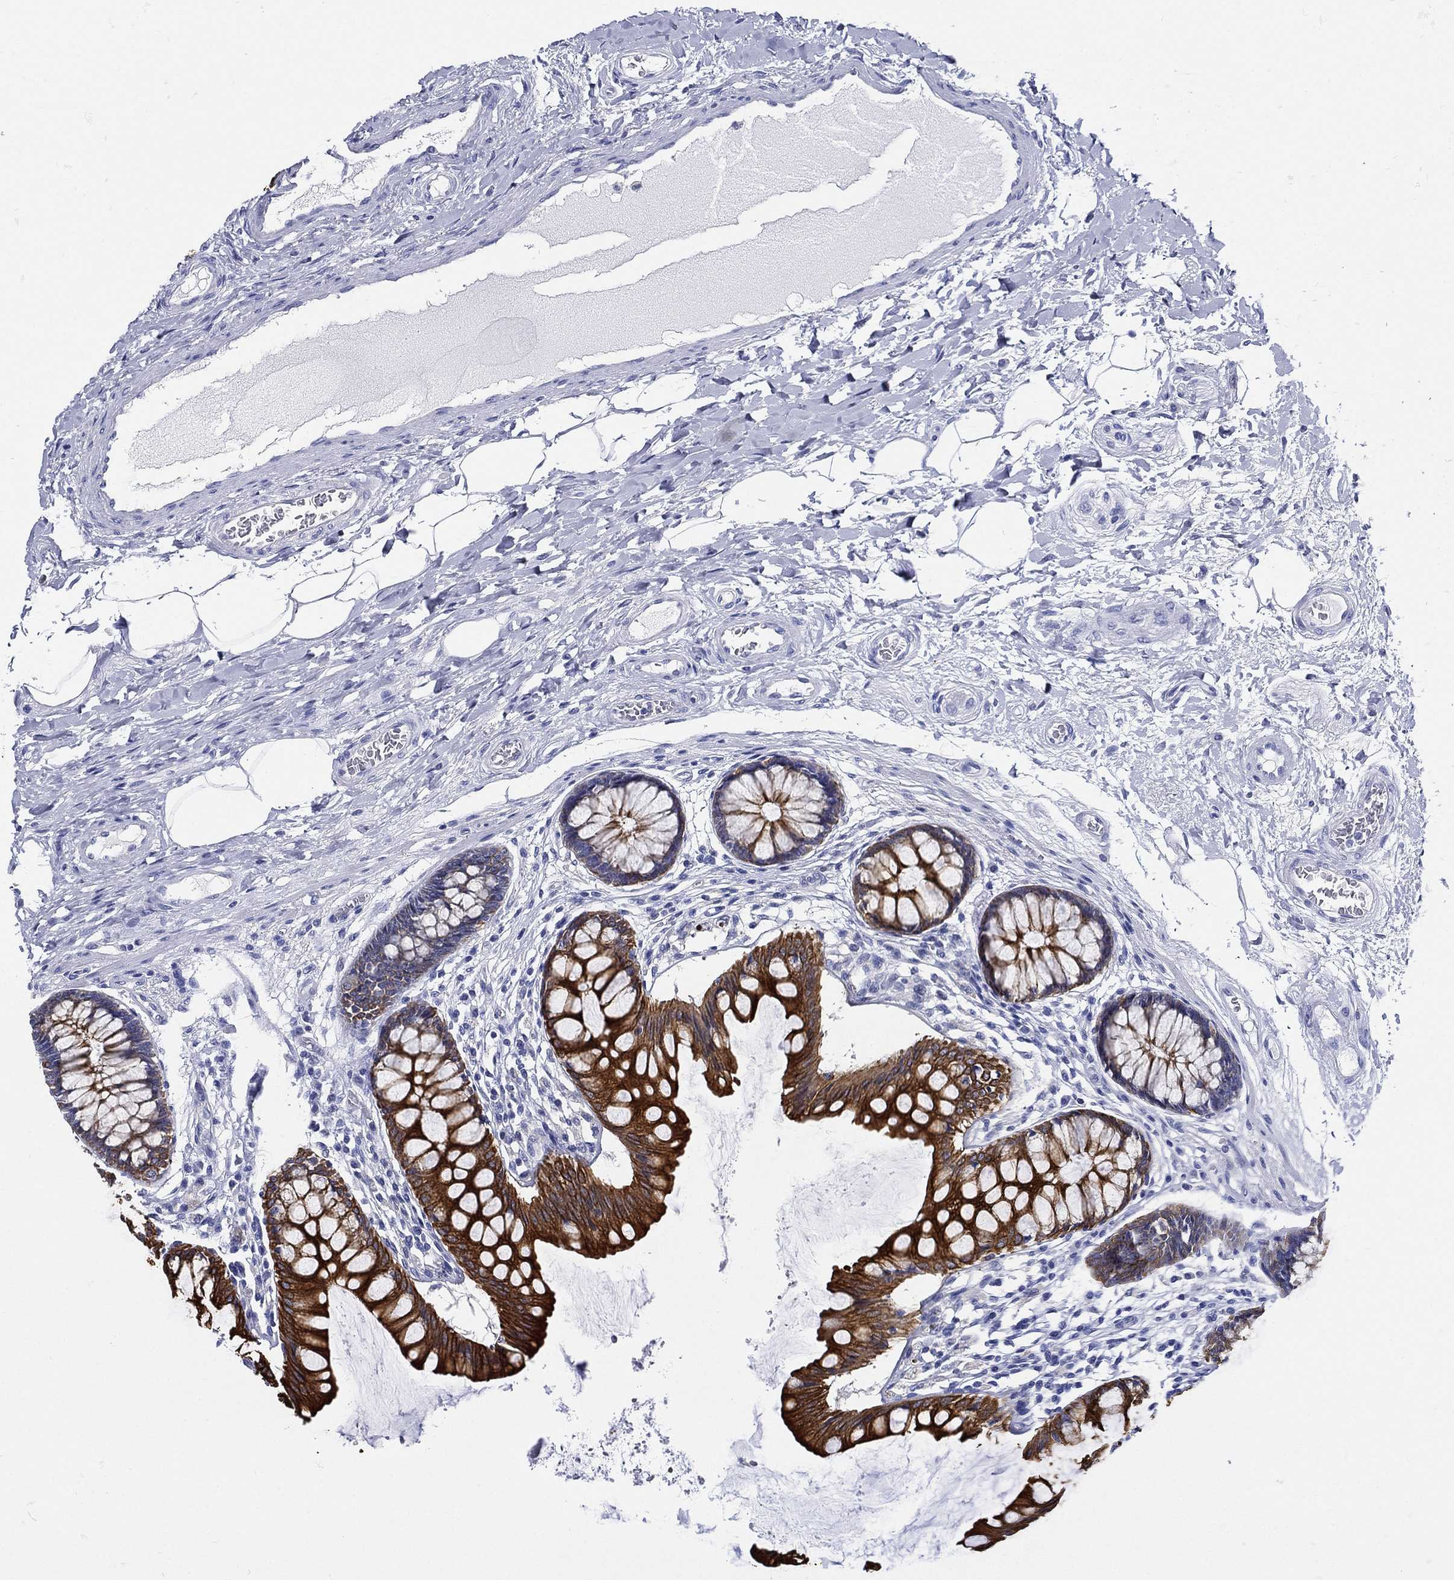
{"staining": {"intensity": "negative", "quantity": "none", "location": "none"}, "tissue": "colon", "cell_type": "Endothelial cells", "image_type": "normal", "snomed": [{"axis": "morphology", "description": "Normal tissue, NOS"}, {"axis": "topography", "description": "Colon"}], "caption": "Micrograph shows no protein staining in endothelial cells of unremarkable colon. (DAB (3,3'-diaminobenzidine) IHC visualized using brightfield microscopy, high magnification).", "gene": "NEDD9", "patient": {"sex": "female", "age": 65}}